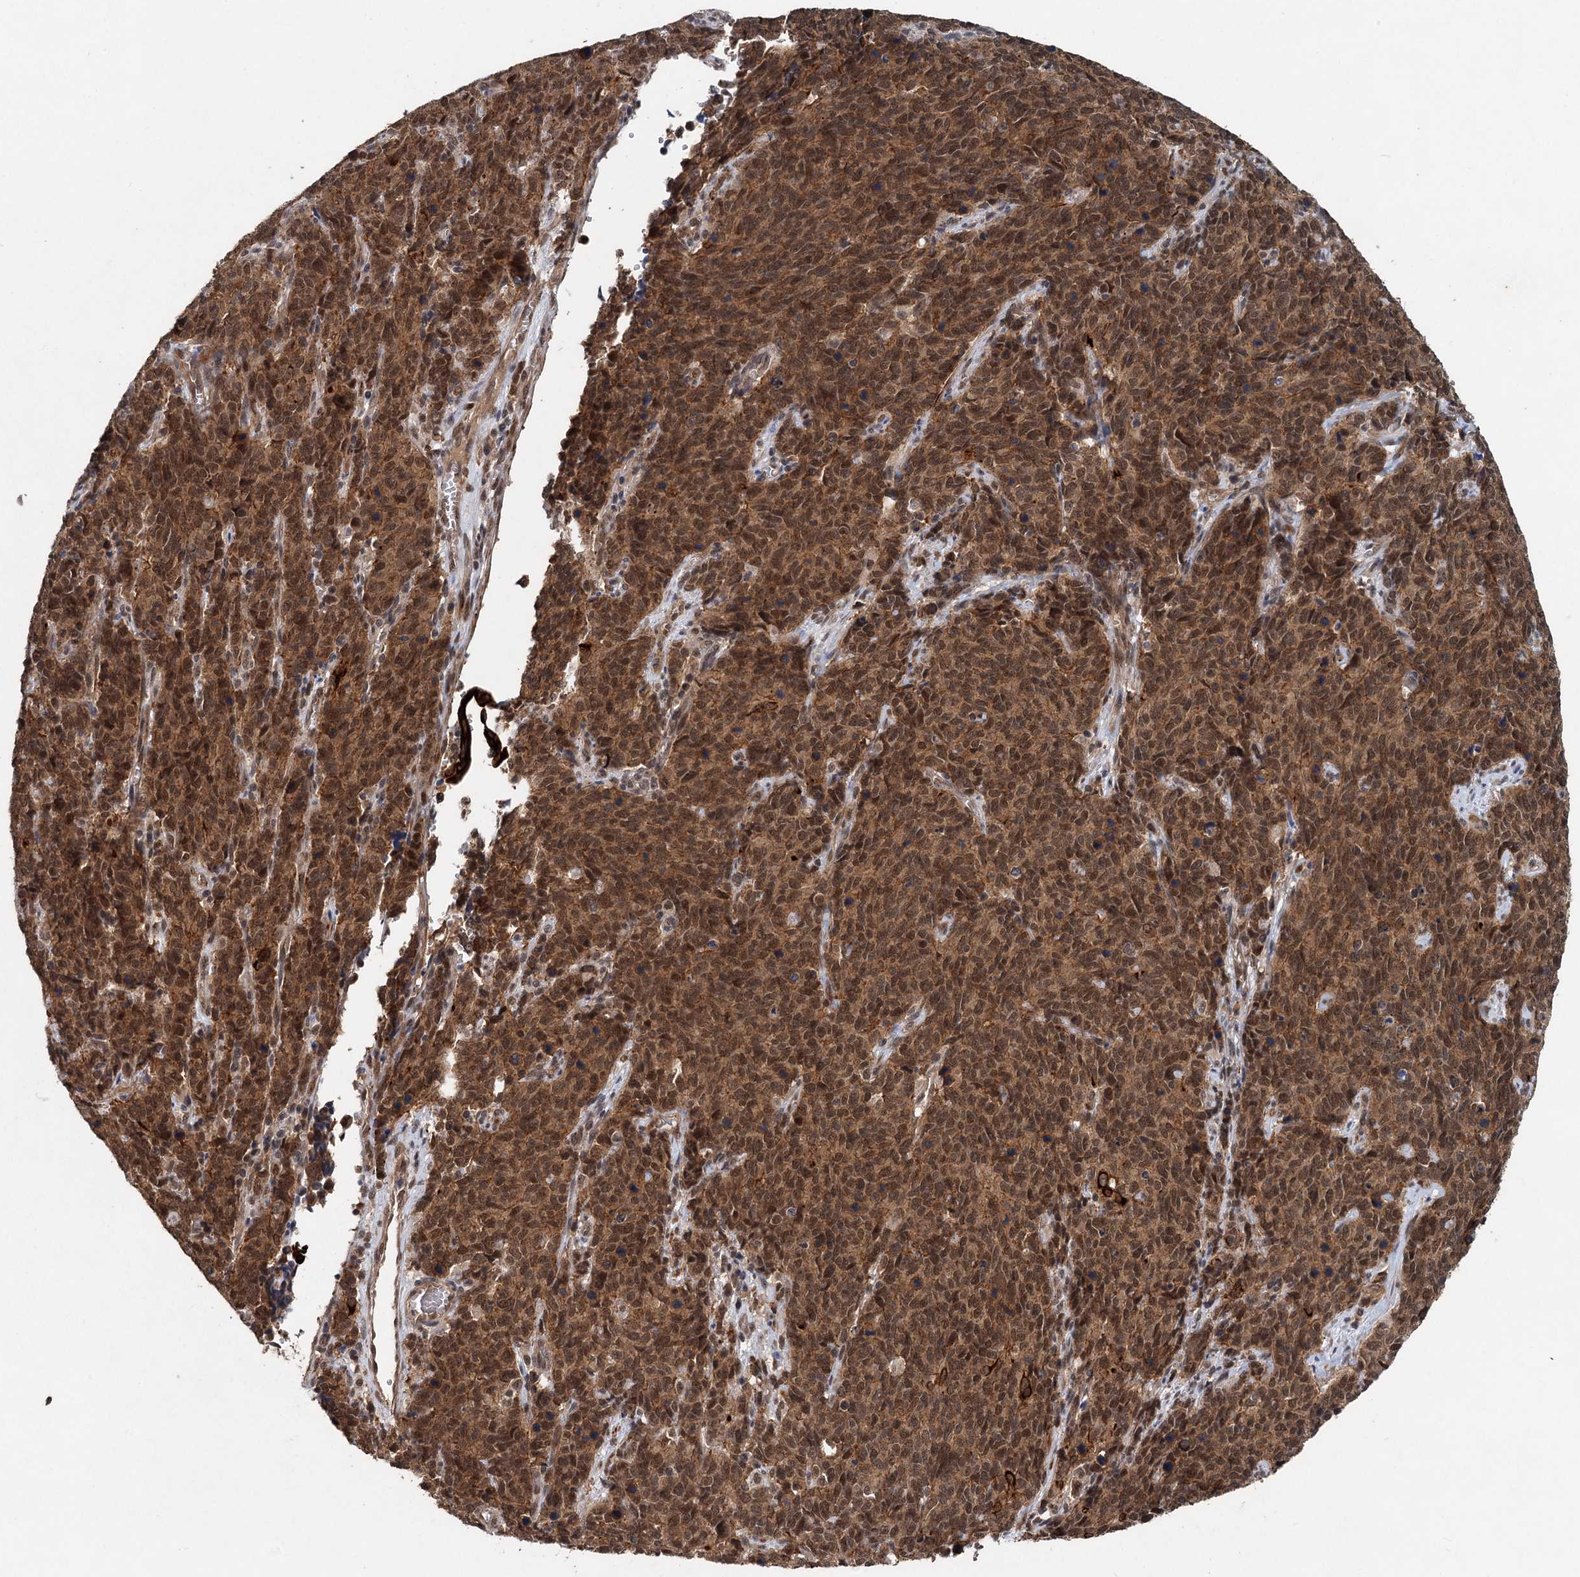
{"staining": {"intensity": "strong", "quantity": ">75%", "location": "cytoplasmic/membranous,nuclear"}, "tissue": "cervical cancer", "cell_type": "Tumor cells", "image_type": "cancer", "snomed": [{"axis": "morphology", "description": "Squamous cell carcinoma, NOS"}, {"axis": "topography", "description": "Cervix"}], "caption": "Tumor cells reveal high levels of strong cytoplasmic/membranous and nuclear staining in about >75% of cells in cervical squamous cell carcinoma.", "gene": "RITA1", "patient": {"sex": "female", "age": 60}}